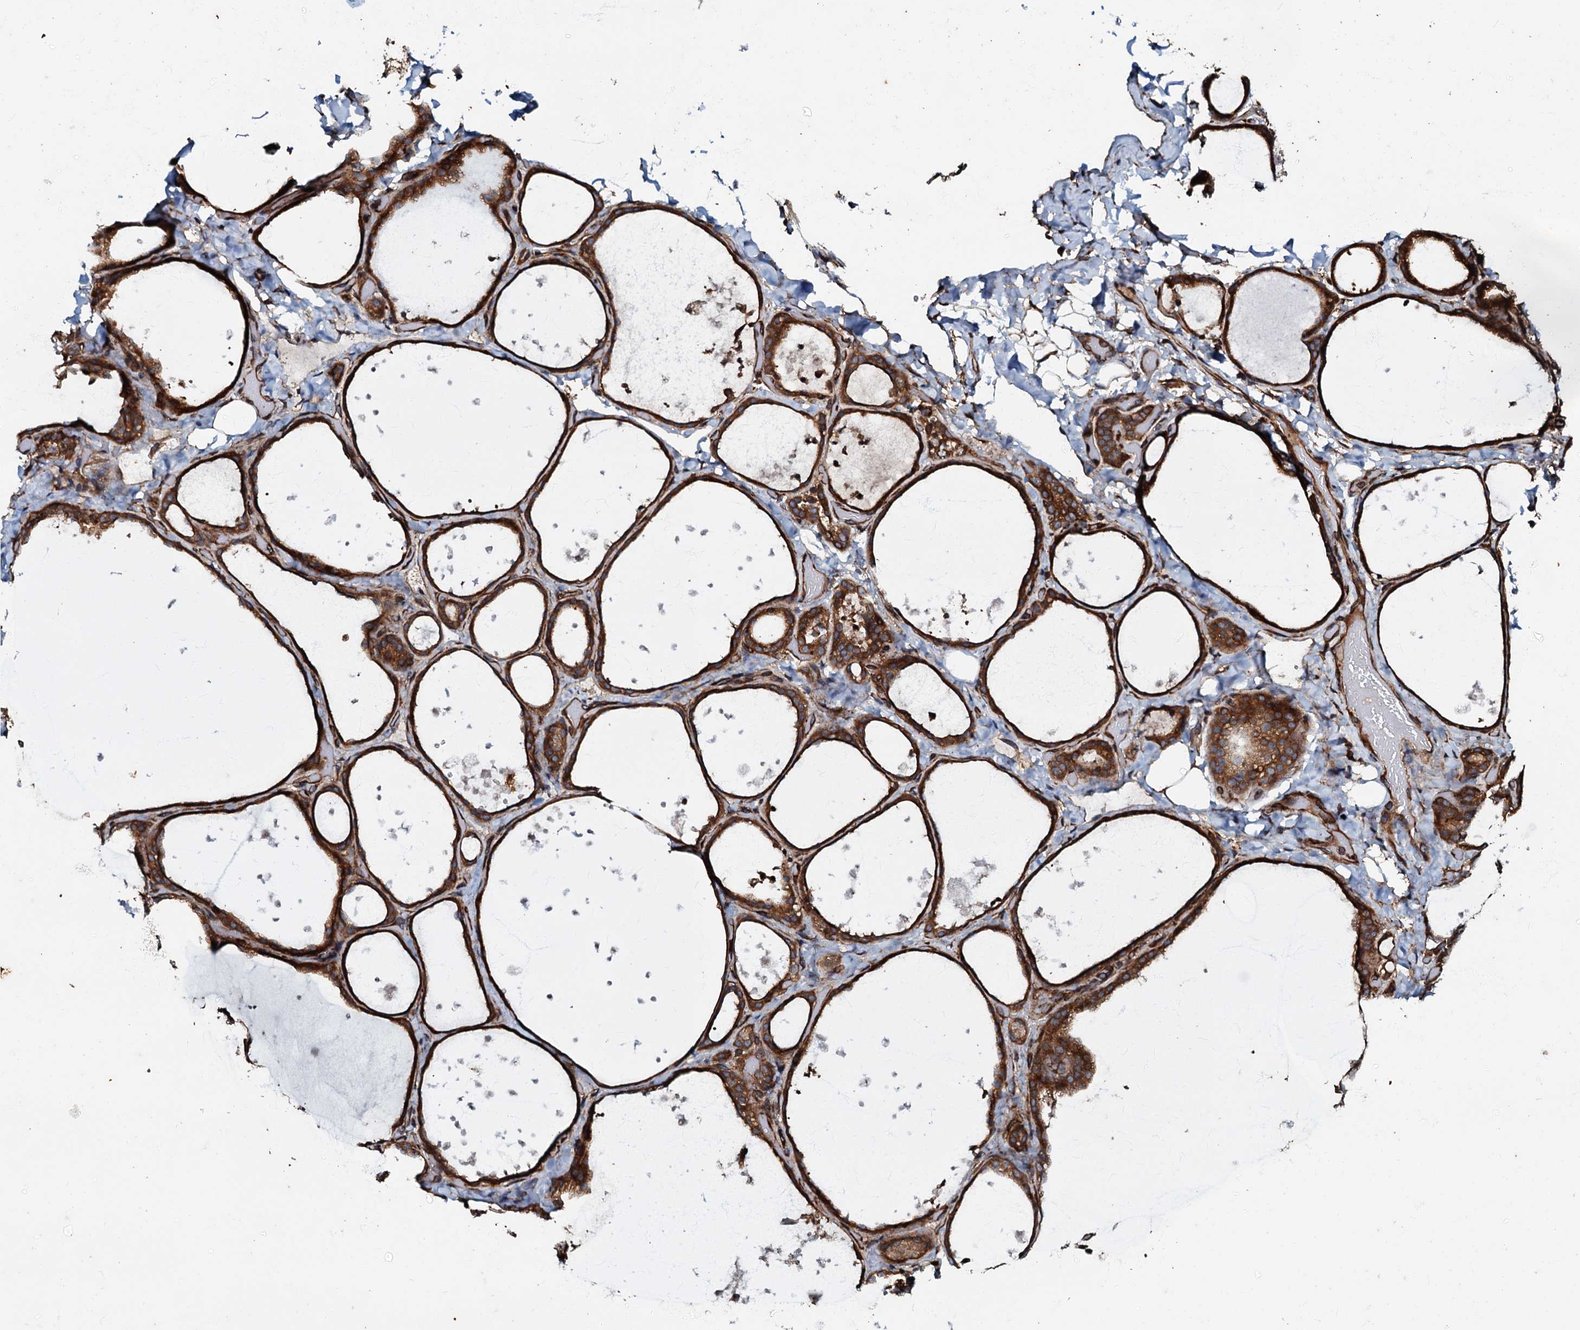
{"staining": {"intensity": "strong", "quantity": ">75%", "location": "cytoplasmic/membranous"}, "tissue": "thyroid gland", "cell_type": "Glandular cells", "image_type": "normal", "snomed": [{"axis": "morphology", "description": "Normal tissue, NOS"}, {"axis": "topography", "description": "Thyroid gland"}], "caption": "Immunohistochemical staining of unremarkable thyroid gland demonstrates >75% levels of strong cytoplasmic/membranous protein positivity in approximately >75% of glandular cells.", "gene": "BLOC1S6", "patient": {"sex": "female", "age": 44}}